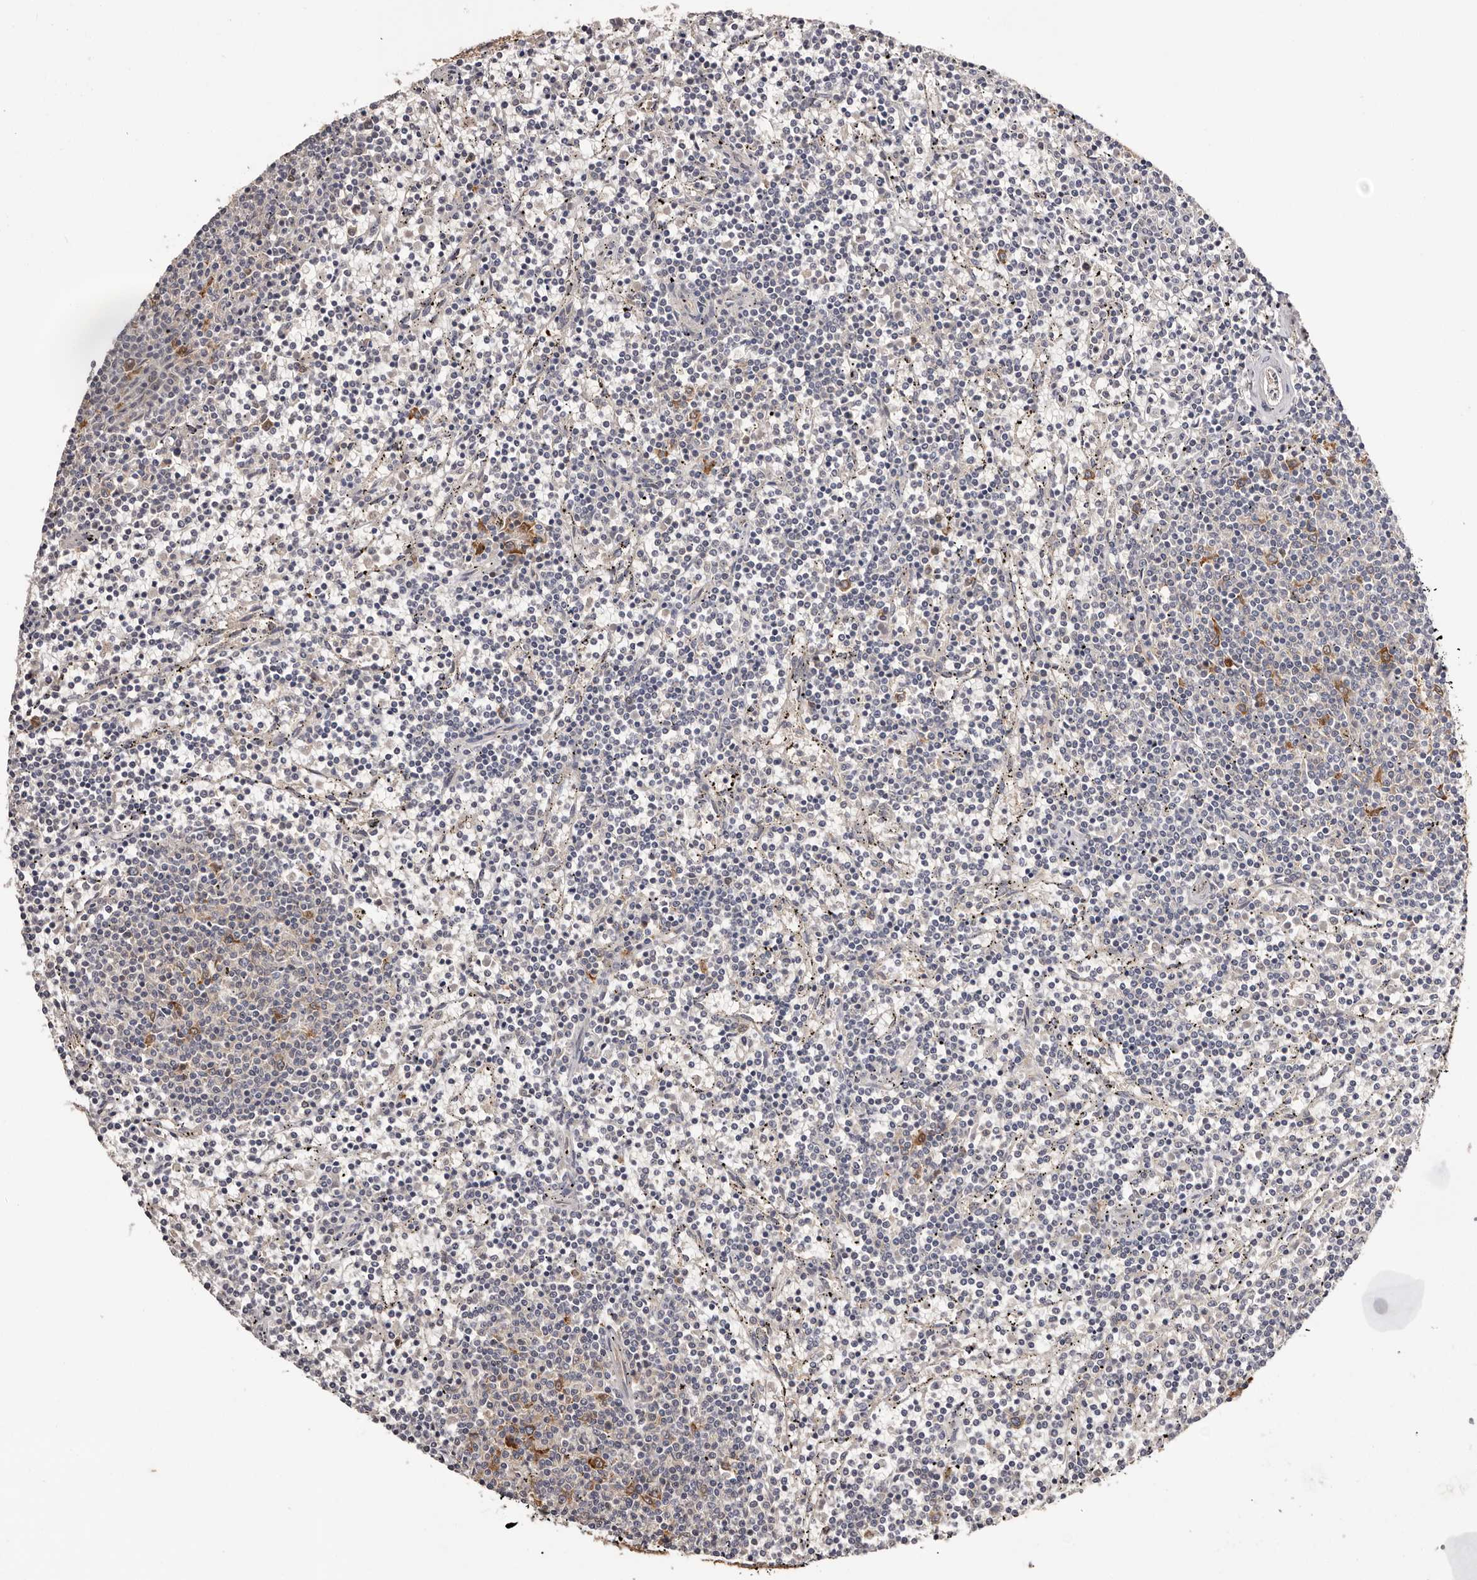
{"staining": {"intensity": "negative", "quantity": "none", "location": "none"}, "tissue": "lymphoma", "cell_type": "Tumor cells", "image_type": "cancer", "snomed": [{"axis": "morphology", "description": "Malignant lymphoma, non-Hodgkin's type, Low grade"}, {"axis": "topography", "description": "Spleen"}], "caption": "Immunohistochemistry histopathology image of low-grade malignant lymphoma, non-Hodgkin's type stained for a protein (brown), which exhibits no staining in tumor cells. (Brightfield microscopy of DAB (3,3'-diaminobenzidine) immunohistochemistry (IHC) at high magnification).", "gene": "LTV1", "patient": {"sex": "female", "age": 50}}